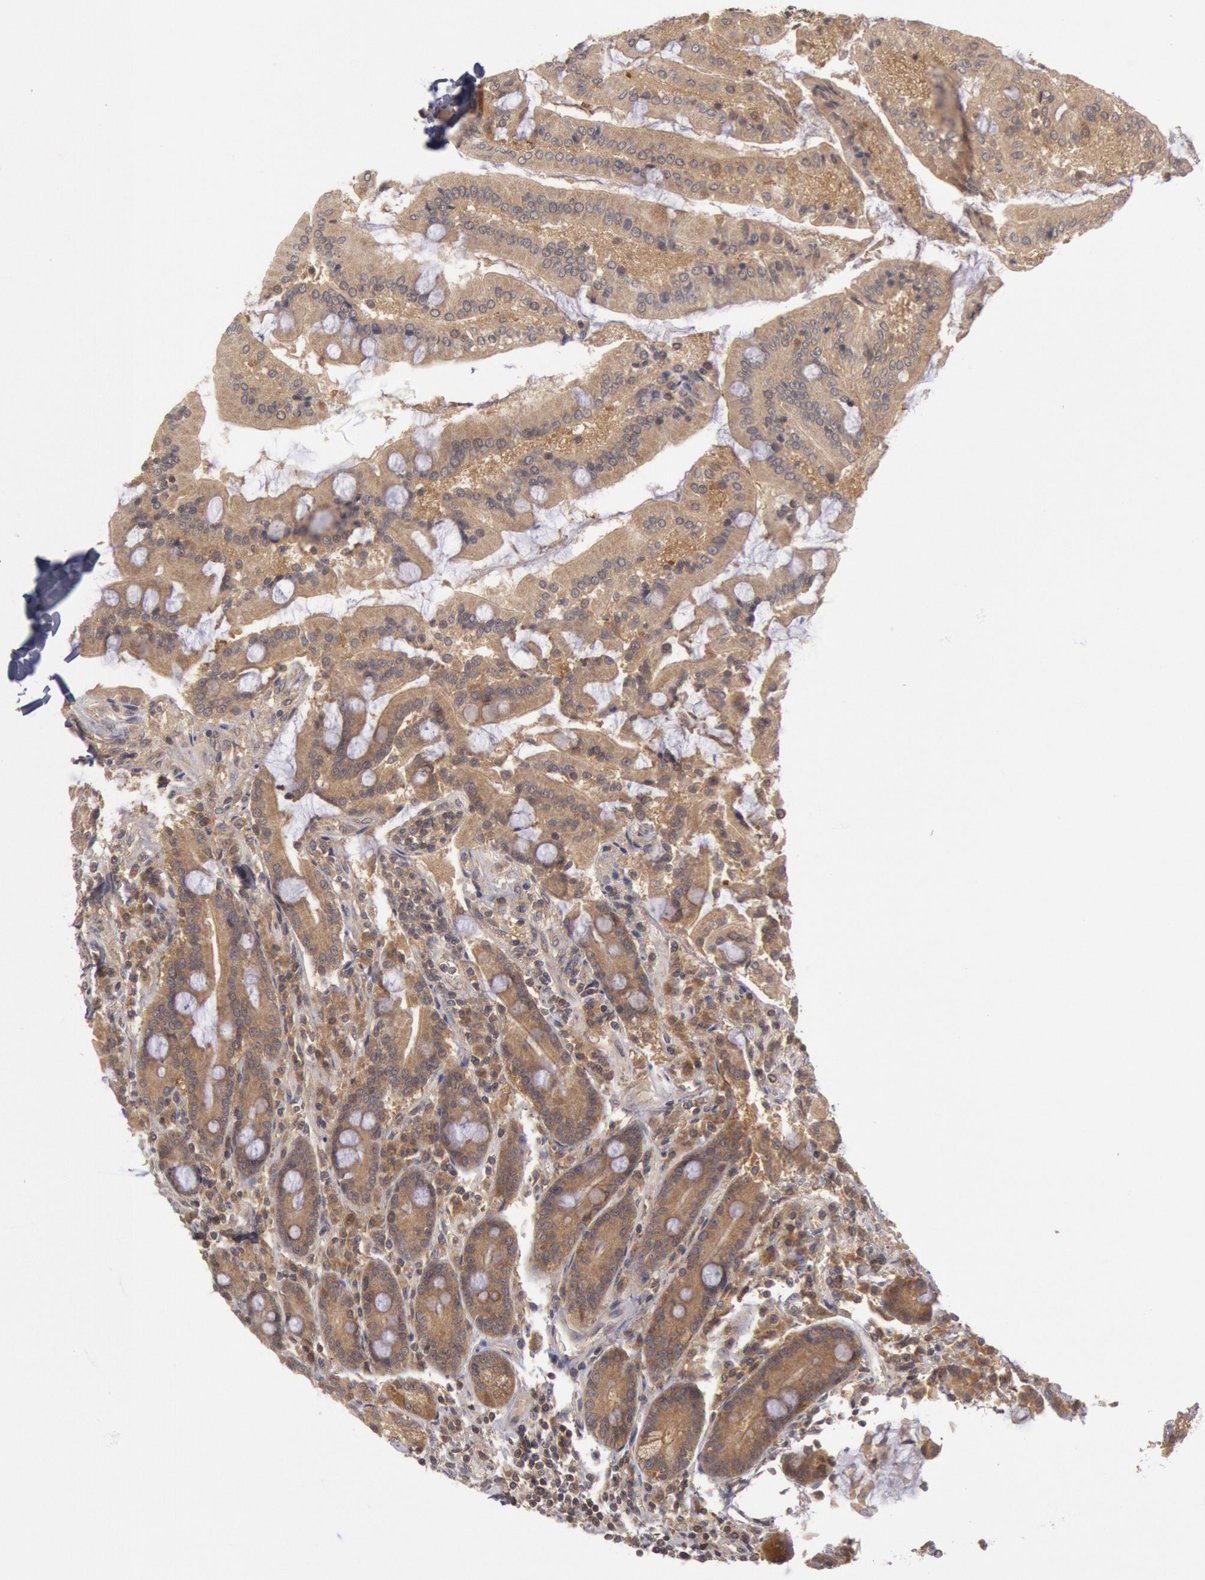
{"staining": {"intensity": "moderate", "quantity": ">75%", "location": "cytoplasmic/membranous"}, "tissue": "duodenum", "cell_type": "Glandular cells", "image_type": "normal", "snomed": [{"axis": "morphology", "description": "Normal tissue, NOS"}, {"axis": "topography", "description": "Duodenum"}], "caption": "IHC (DAB) staining of normal human duodenum exhibits moderate cytoplasmic/membranous protein expression in approximately >75% of glandular cells. (DAB (3,3'-diaminobenzidine) = brown stain, brightfield microscopy at high magnification).", "gene": "BRAF", "patient": {"sex": "female", "age": 64}}